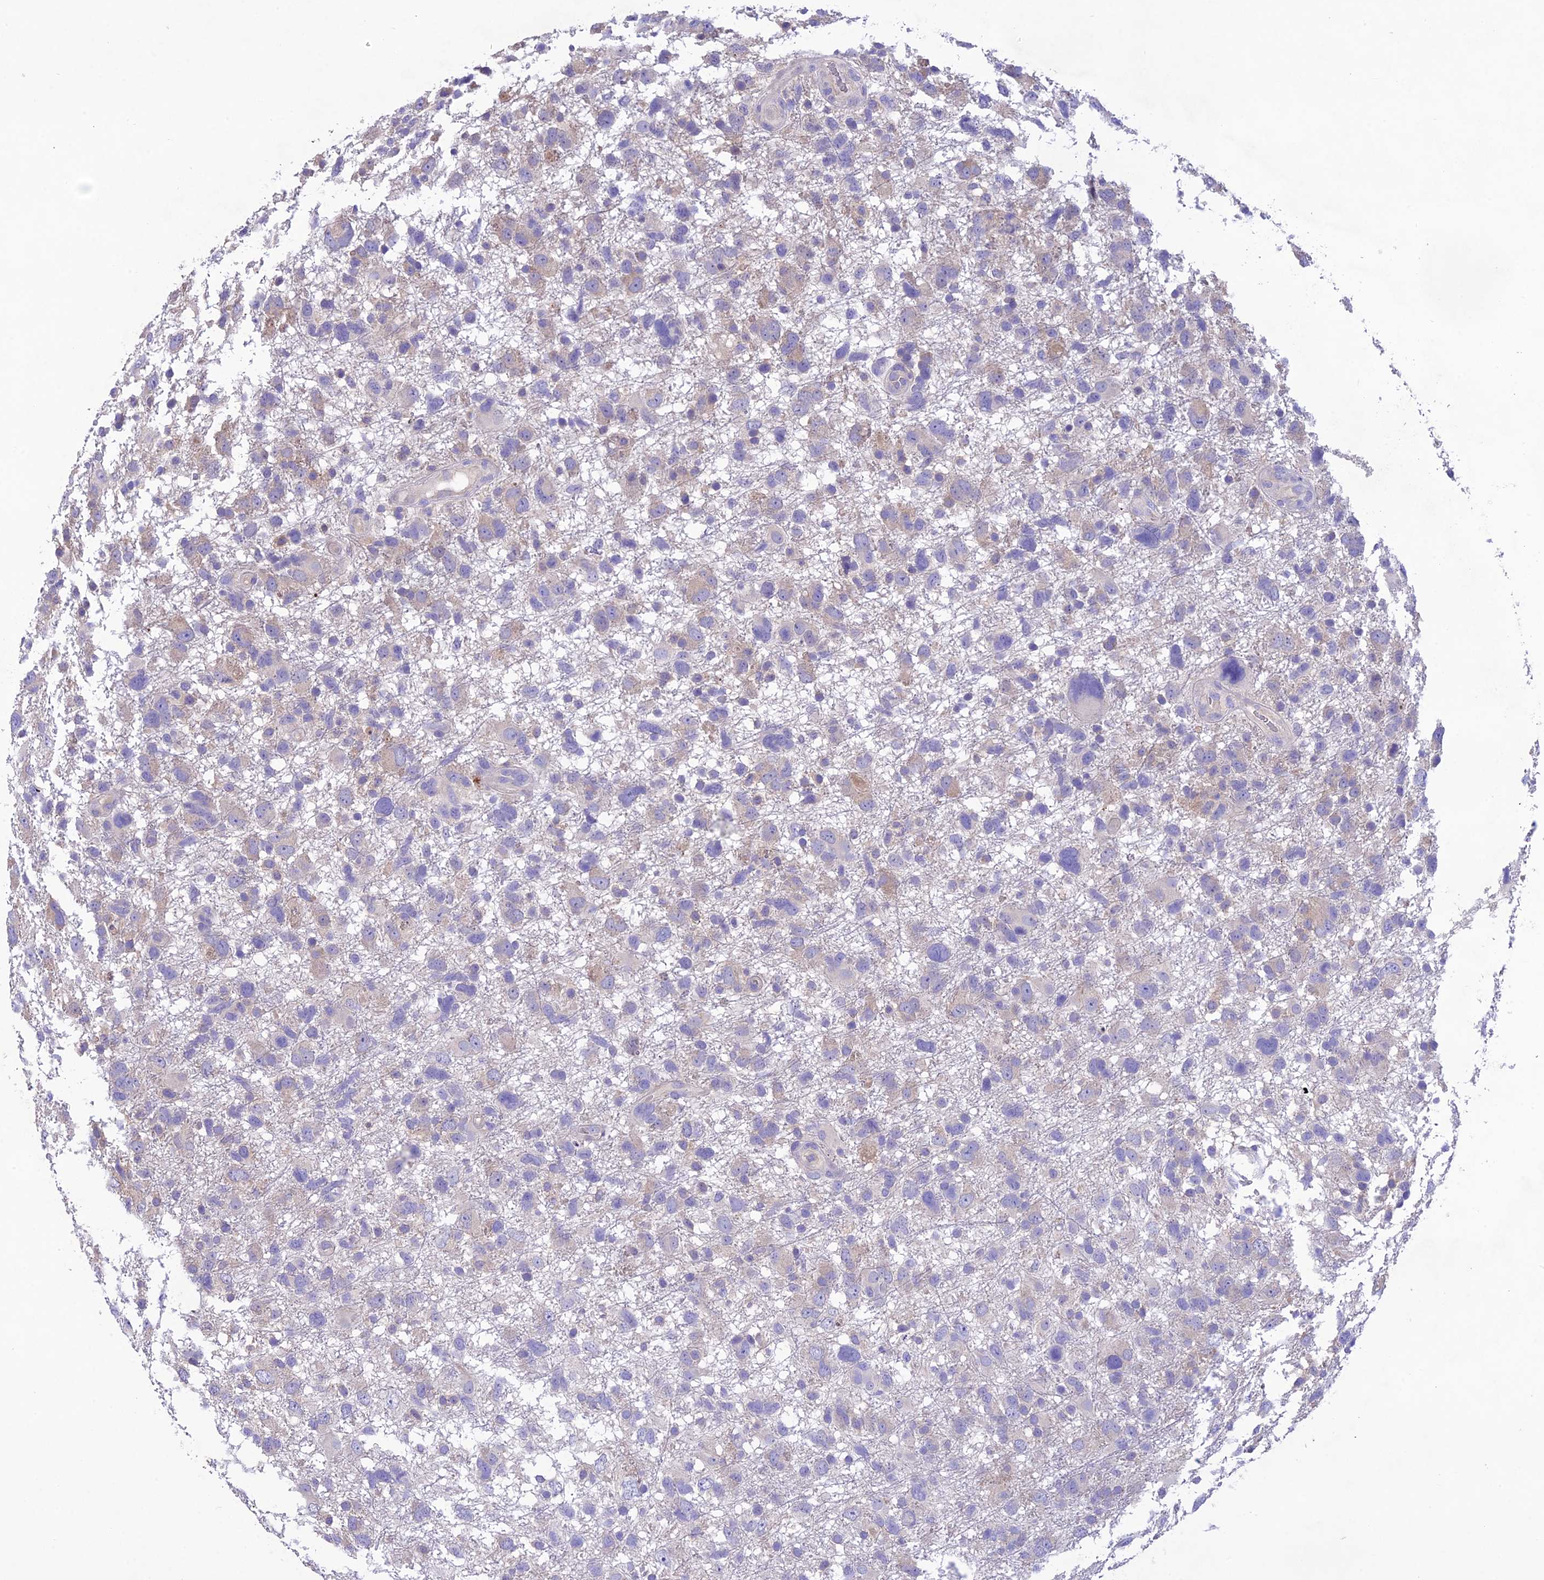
{"staining": {"intensity": "negative", "quantity": "none", "location": "none"}, "tissue": "glioma", "cell_type": "Tumor cells", "image_type": "cancer", "snomed": [{"axis": "morphology", "description": "Glioma, malignant, High grade"}, {"axis": "topography", "description": "Brain"}], "caption": "An image of human malignant glioma (high-grade) is negative for staining in tumor cells. (DAB (3,3'-diaminobenzidine) immunohistochemistry, high magnification).", "gene": "SNX24", "patient": {"sex": "male", "age": 61}}